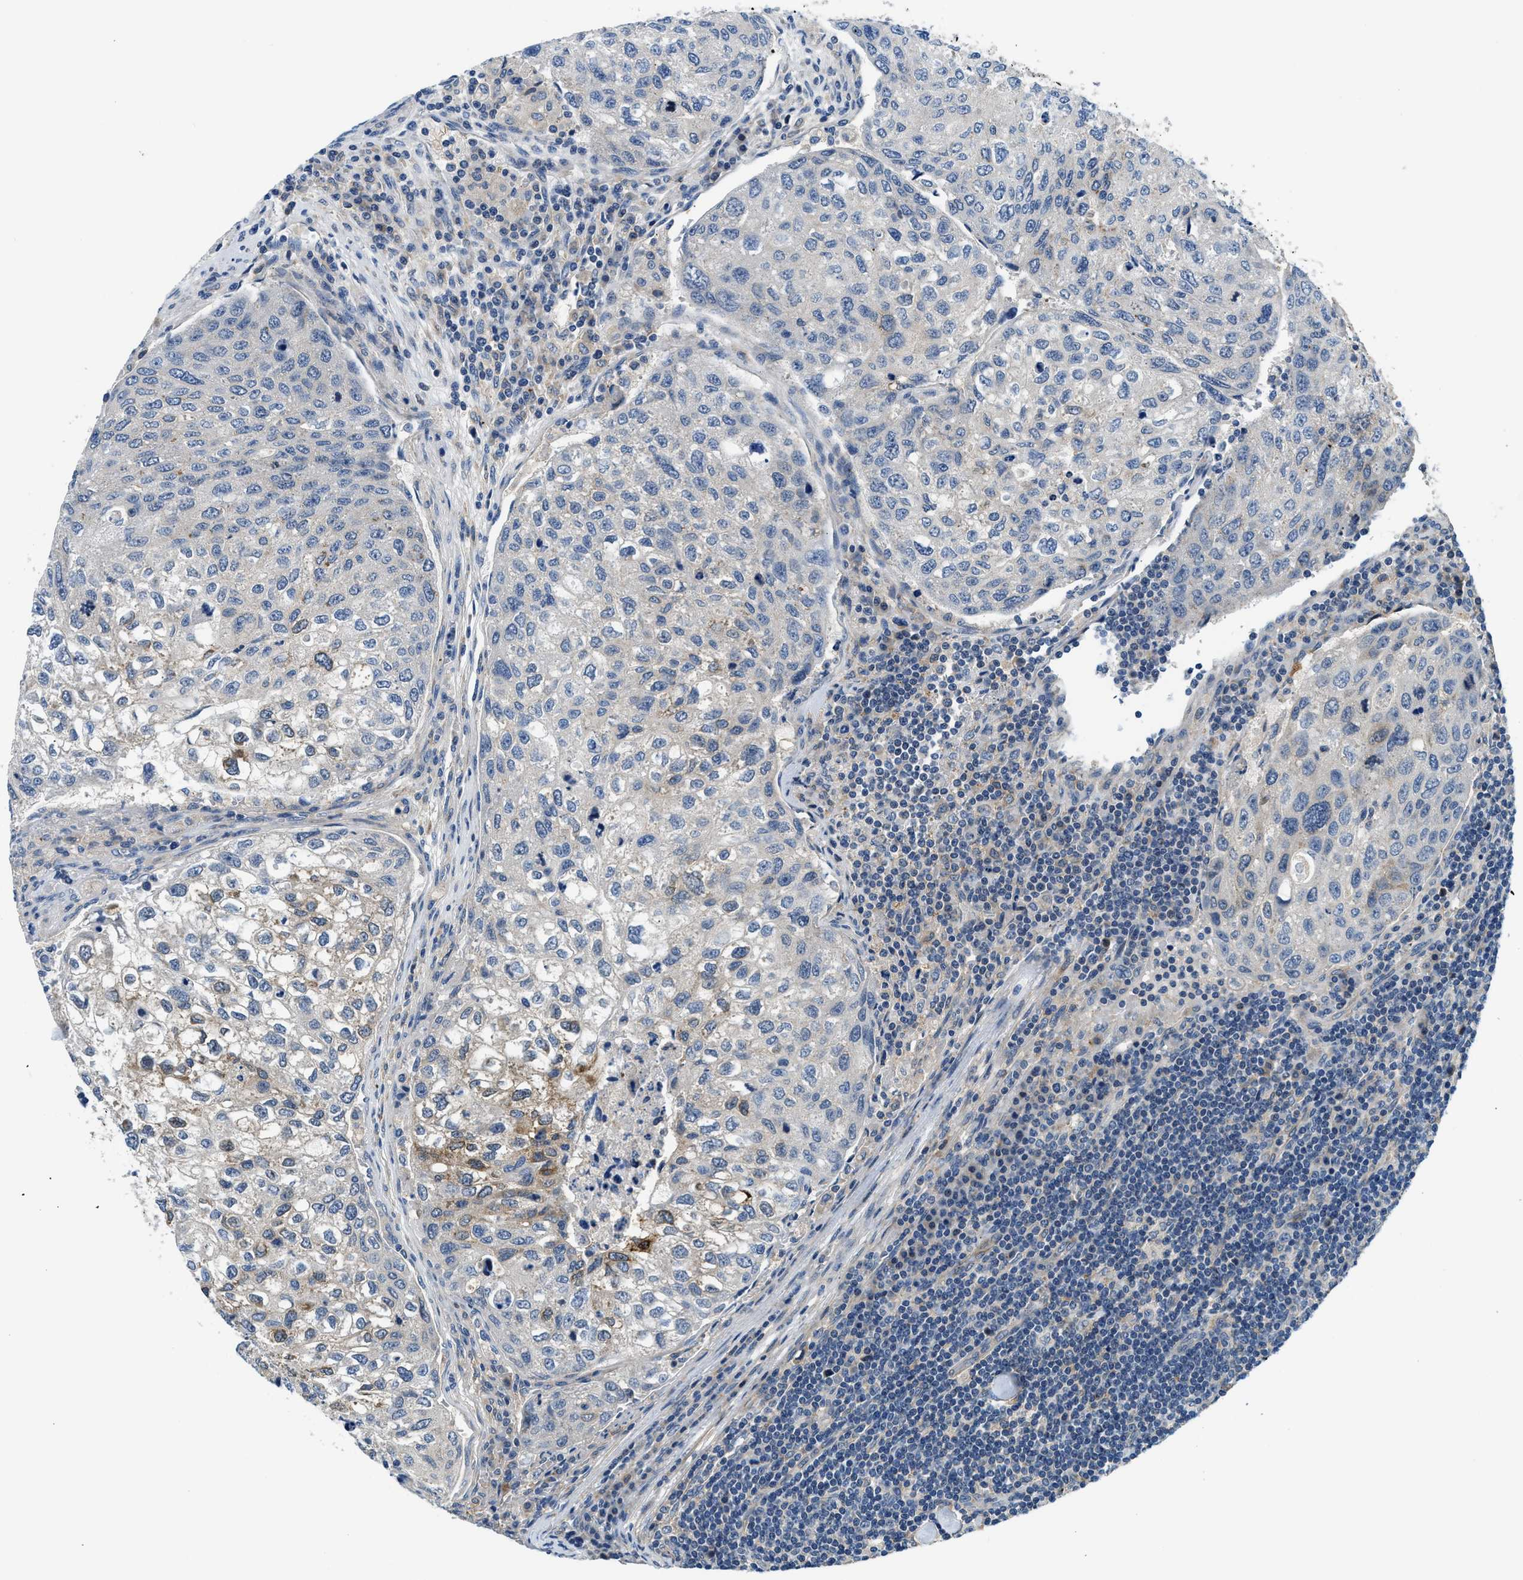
{"staining": {"intensity": "moderate", "quantity": "<25%", "location": "cytoplasmic/membranous"}, "tissue": "urothelial cancer", "cell_type": "Tumor cells", "image_type": "cancer", "snomed": [{"axis": "morphology", "description": "Urothelial carcinoma, High grade"}, {"axis": "topography", "description": "Lymph node"}, {"axis": "topography", "description": "Urinary bladder"}], "caption": "Protein expression analysis of human high-grade urothelial carcinoma reveals moderate cytoplasmic/membranous positivity in about <25% of tumor cells.", "gene": "LPIN2", "patient": {"sex": "male", "age": 51}}